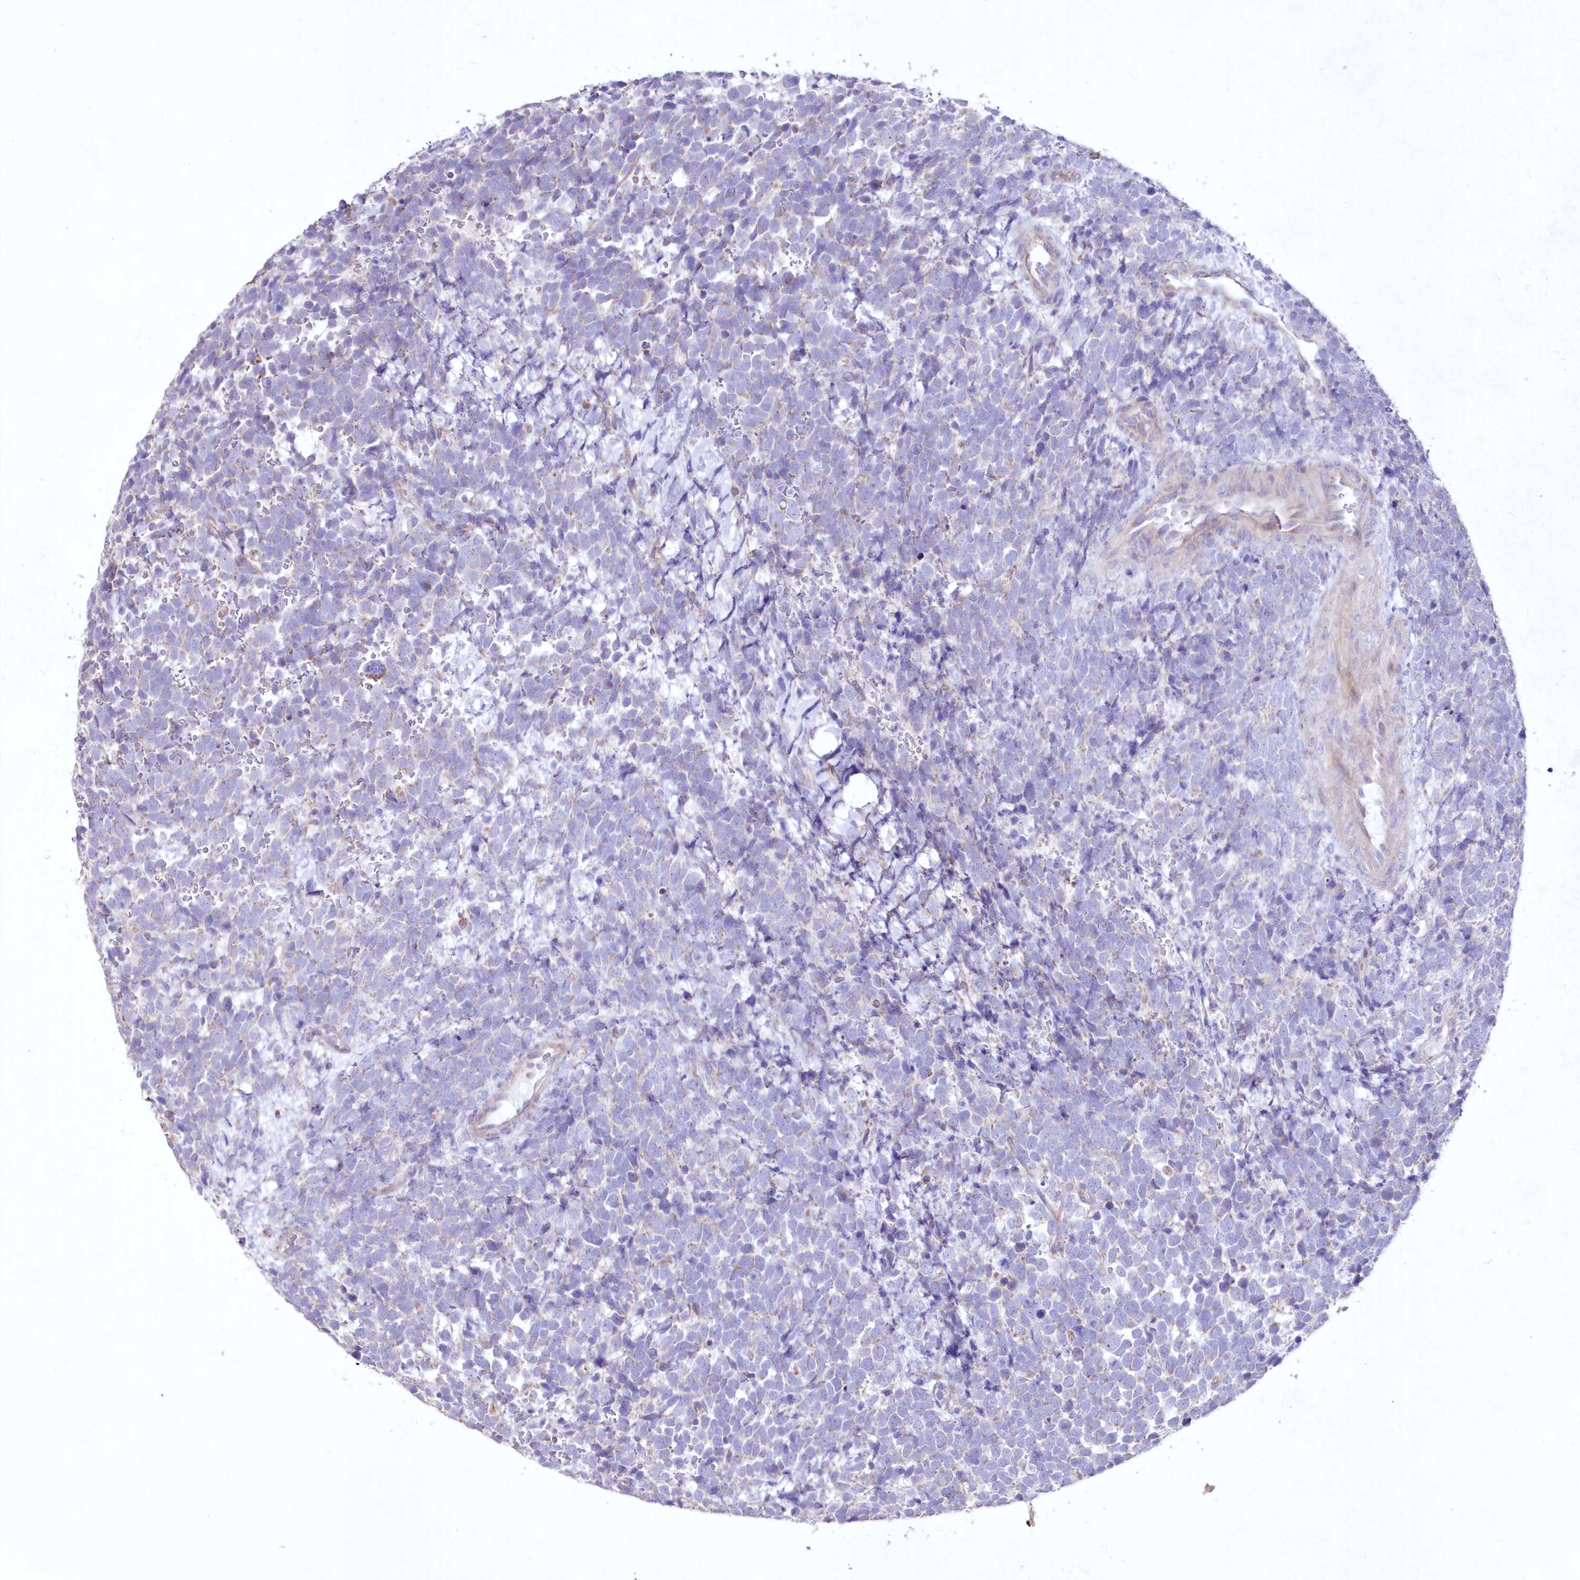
{"staining": {"intensity": "negative", "quantity": "none", "location": "none"}, "tissue": "urothelial cancer", "cell_type": "Tumor cells", "image_type": "cancer", "snomed": [{"axis": "morphology", "description": "Urothelial carcinoma, High grade"}, {"axis": "topography", "description": "Urinary bladder"}], "caption": "Immunohistochemical staining of human urothelial carcinoma (high-grade) shows no significant expression in tumor cells.", "gene": "HADHB", "patient": {"sex": "female", "age": 82}}